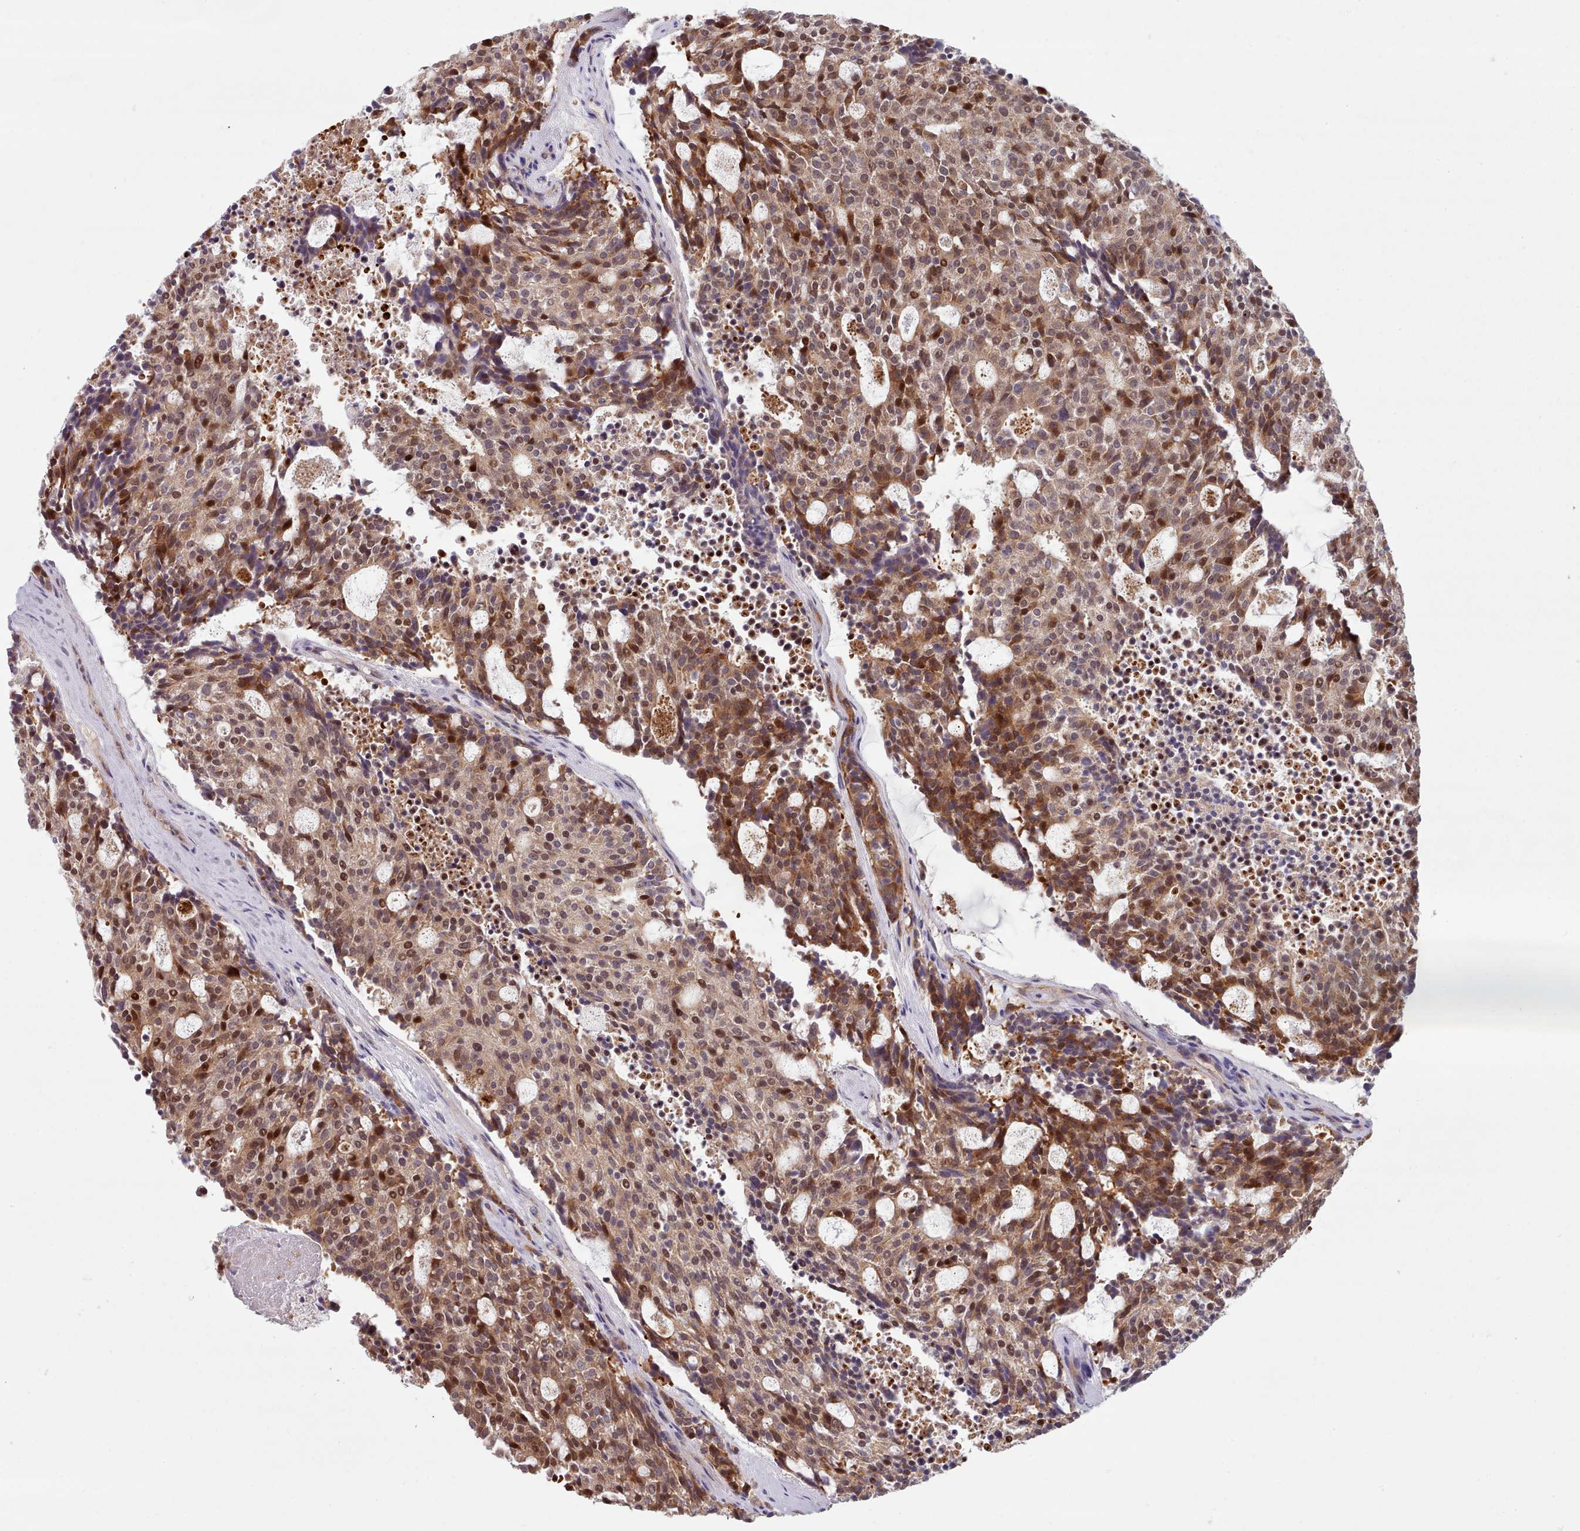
{"staining": {"intensity": "moderate", "quantity": ">75%", "location": "cytoplasmic/membranous,nuclear"}, "tissue": "carcinoid", "cell_type": "Tumor cells", "image_type": "cancer", "snomed": [{"axis": "morphology", "description": "Carcinoid, malignant, NOS"}, {"axis": "topography", "description": "Pancreas"}], "caption": "Carcinoid (malignant) was stained to show a protein in brown. There is medium levels of moderate cytoplasmic/membranous and nuclear staining in approximately >75% of tumor cells.", "gene": "CLNS1A", "patient": {"sex": "female", "age": 54}}